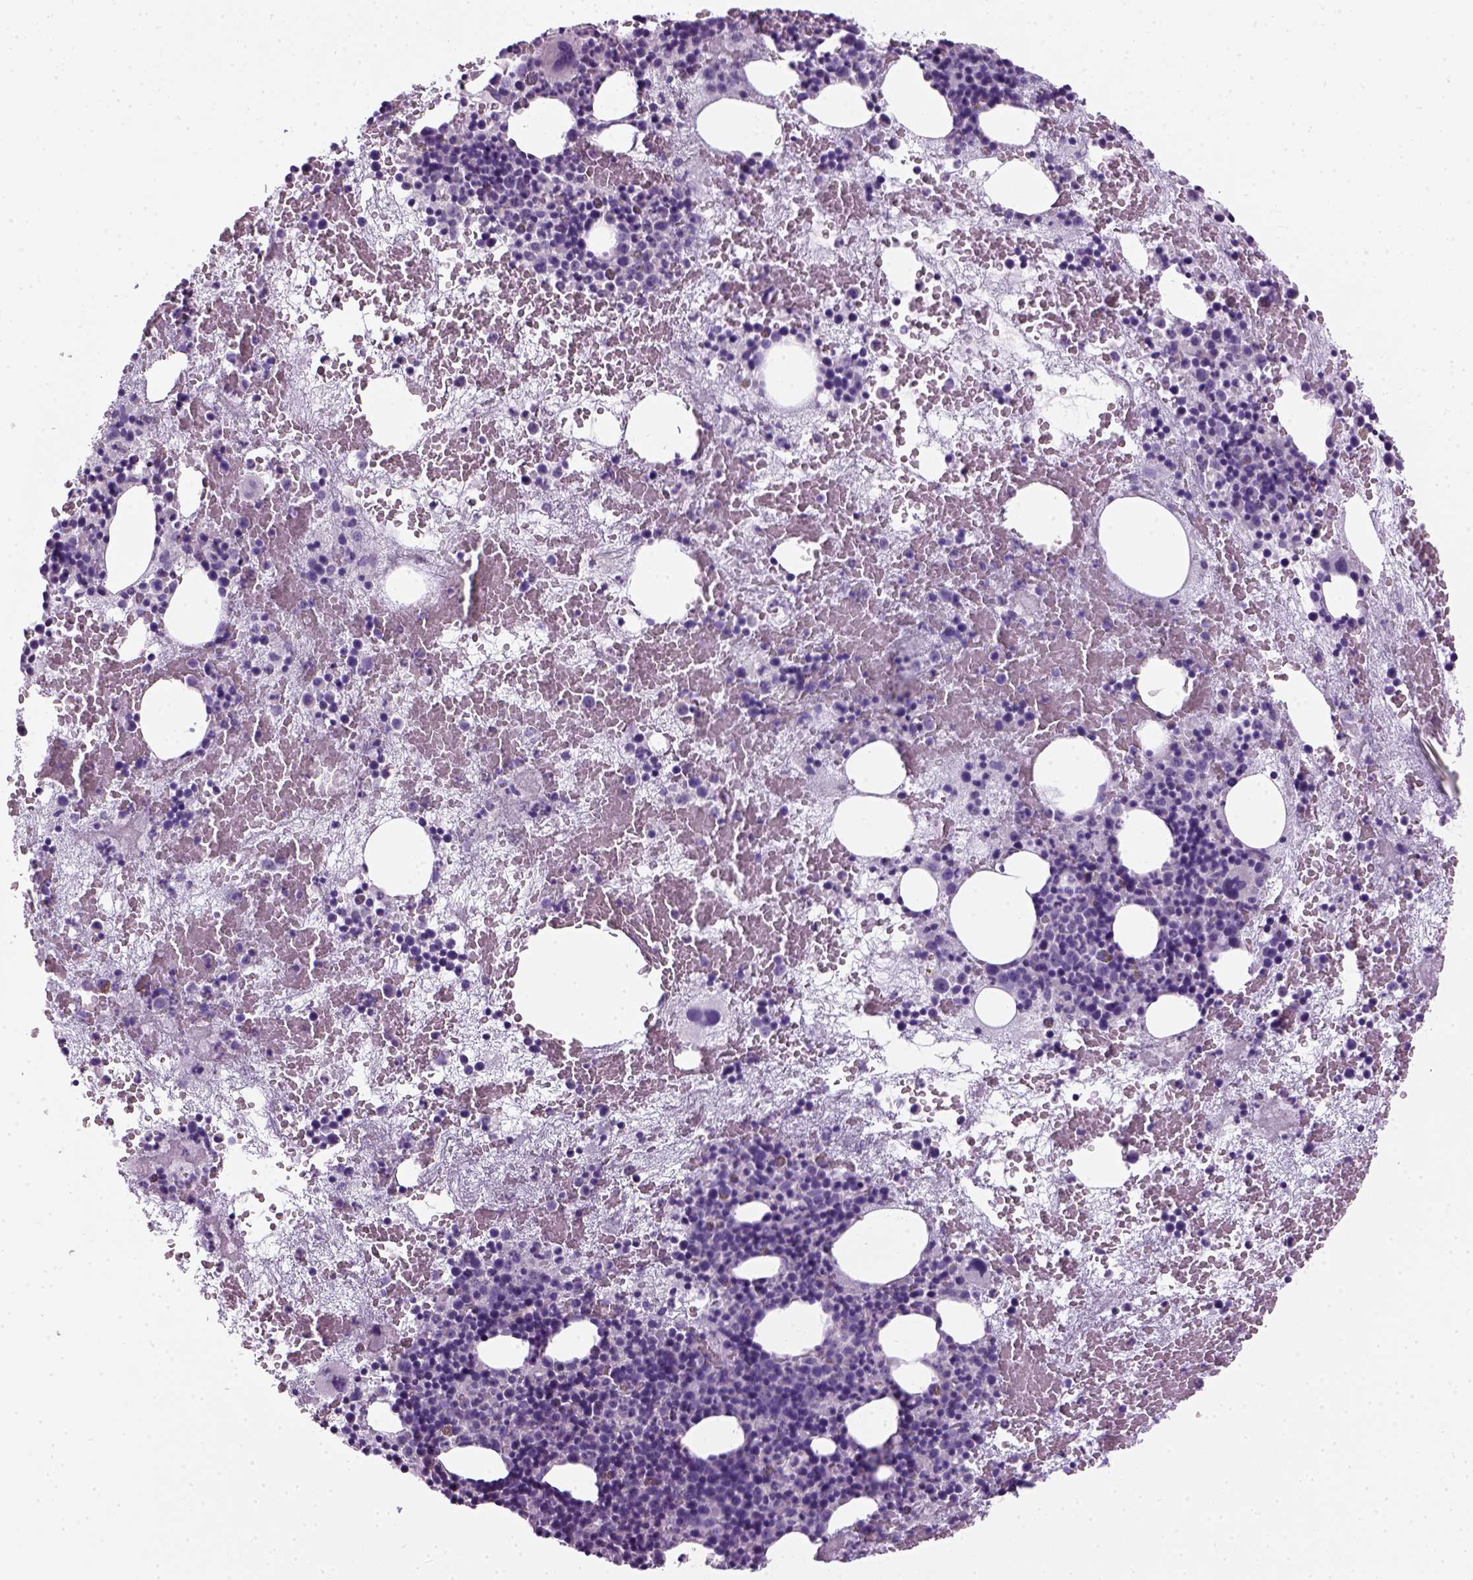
{"staining": {"intensity": "negative", "quantity": "none", "location": "none"}, "tissue": "bone marrow", "cell_type": "Hematopoietic cells", "image_type": "normal", "snomed": [{"axis": "morphology", "description": "Normal tissue, NOS"}, {"axis": "topography", "description": "Bone marrow"}], "caption": "Immunohistochemical staining of unremarkable bone marrow reveals no significant staining in hematopoietic cells.", "gene": "FAM161A", "patient": {"sex": "male", "age": 79}}